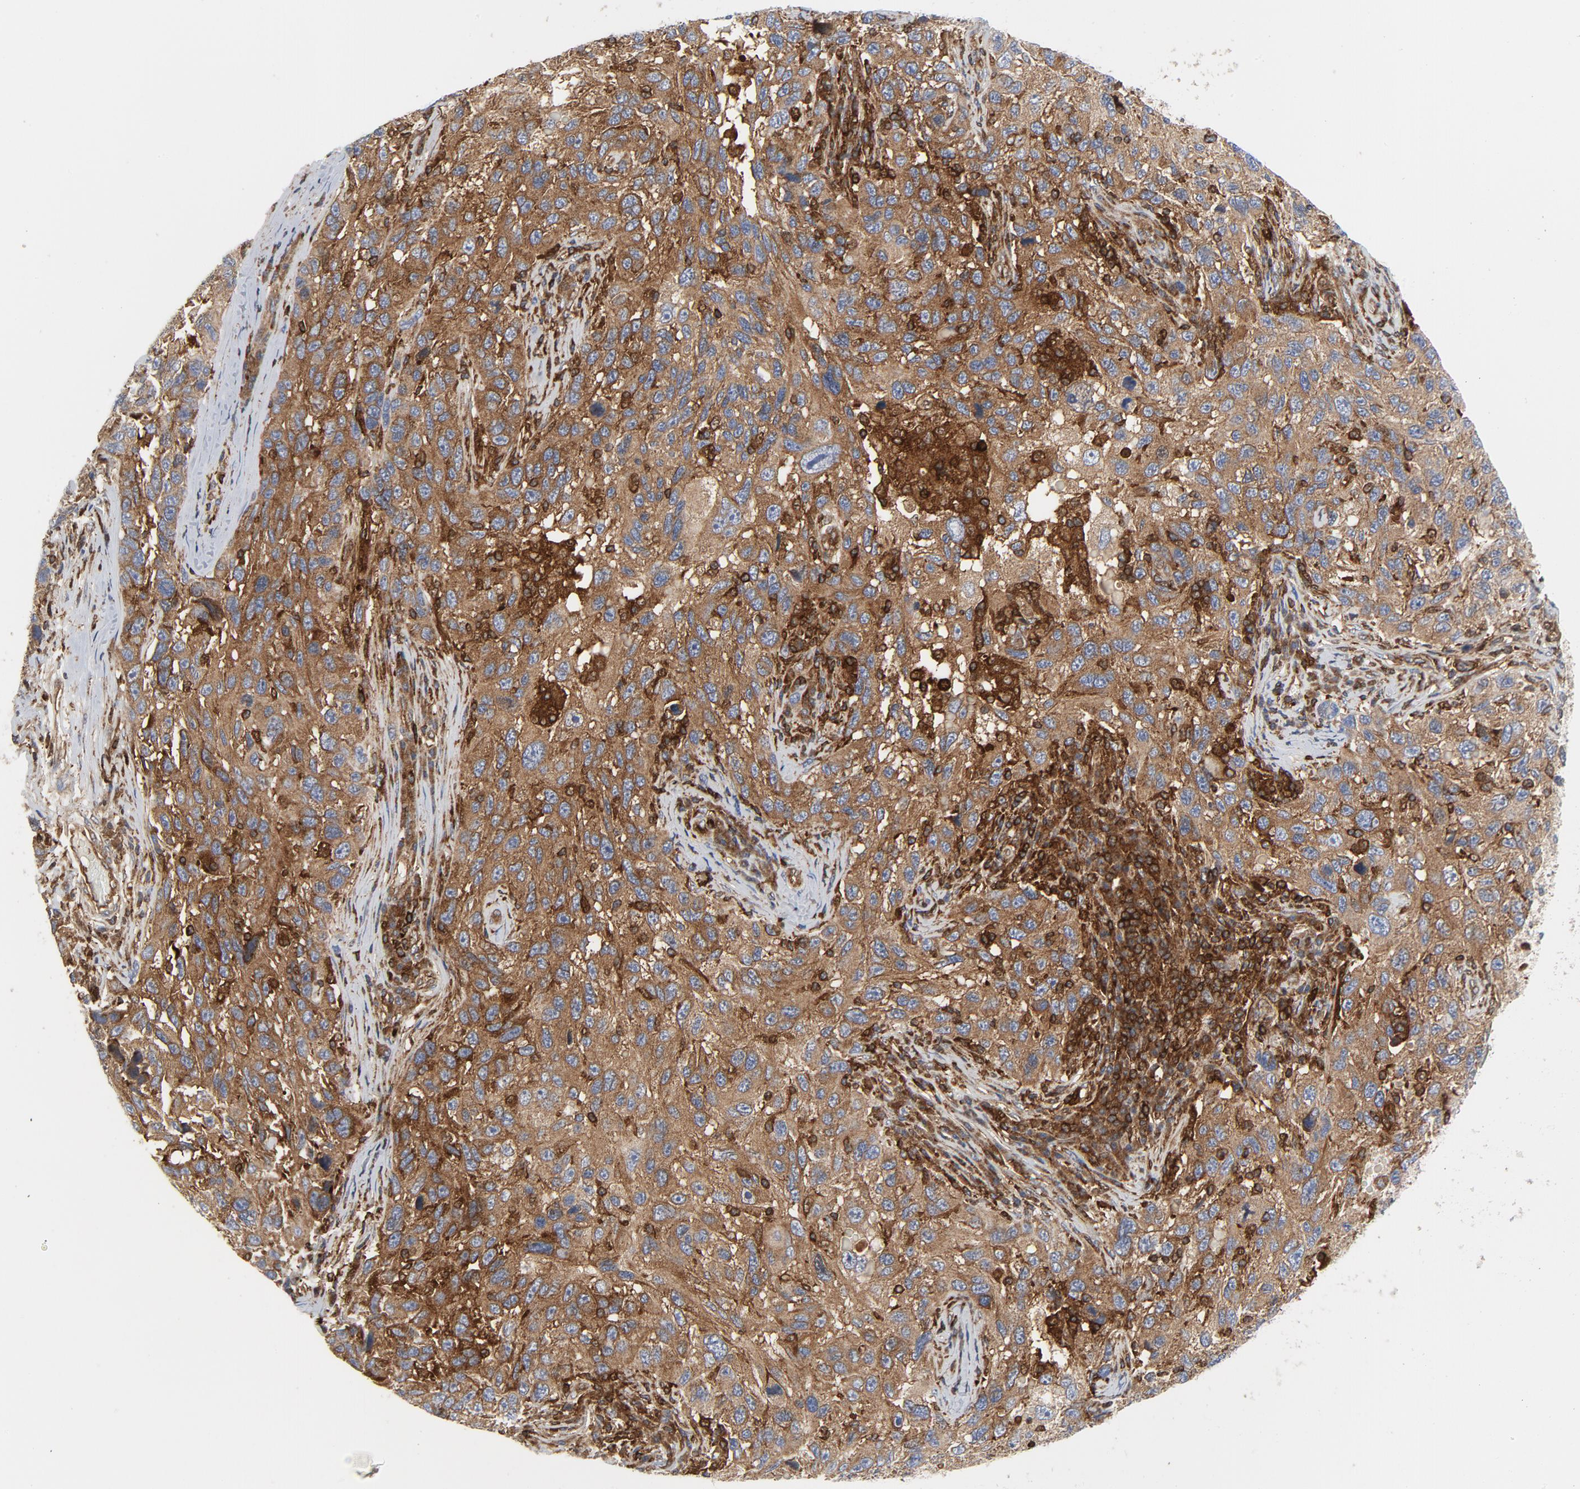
{"staining": {"intensity": "moderate", "quantity": ">75%", "location": "cytoplasmic/membranous"}, "tissue": "melanoma", "cell_type": "Tumor cells", "image_type": "cancer", "snomed": [{"axis": "morphology", "description": "Malignant melanoma, NOS"}, {"axis": "topography", "description": "Skin"}], "caption": "A photomicrograph of melanoma stained for a protein reveals moderate cytoplasmic/membranous brown staining in tumor cells.", "gene": "YES1", "patient": {"sex": "male", "age": 53}}